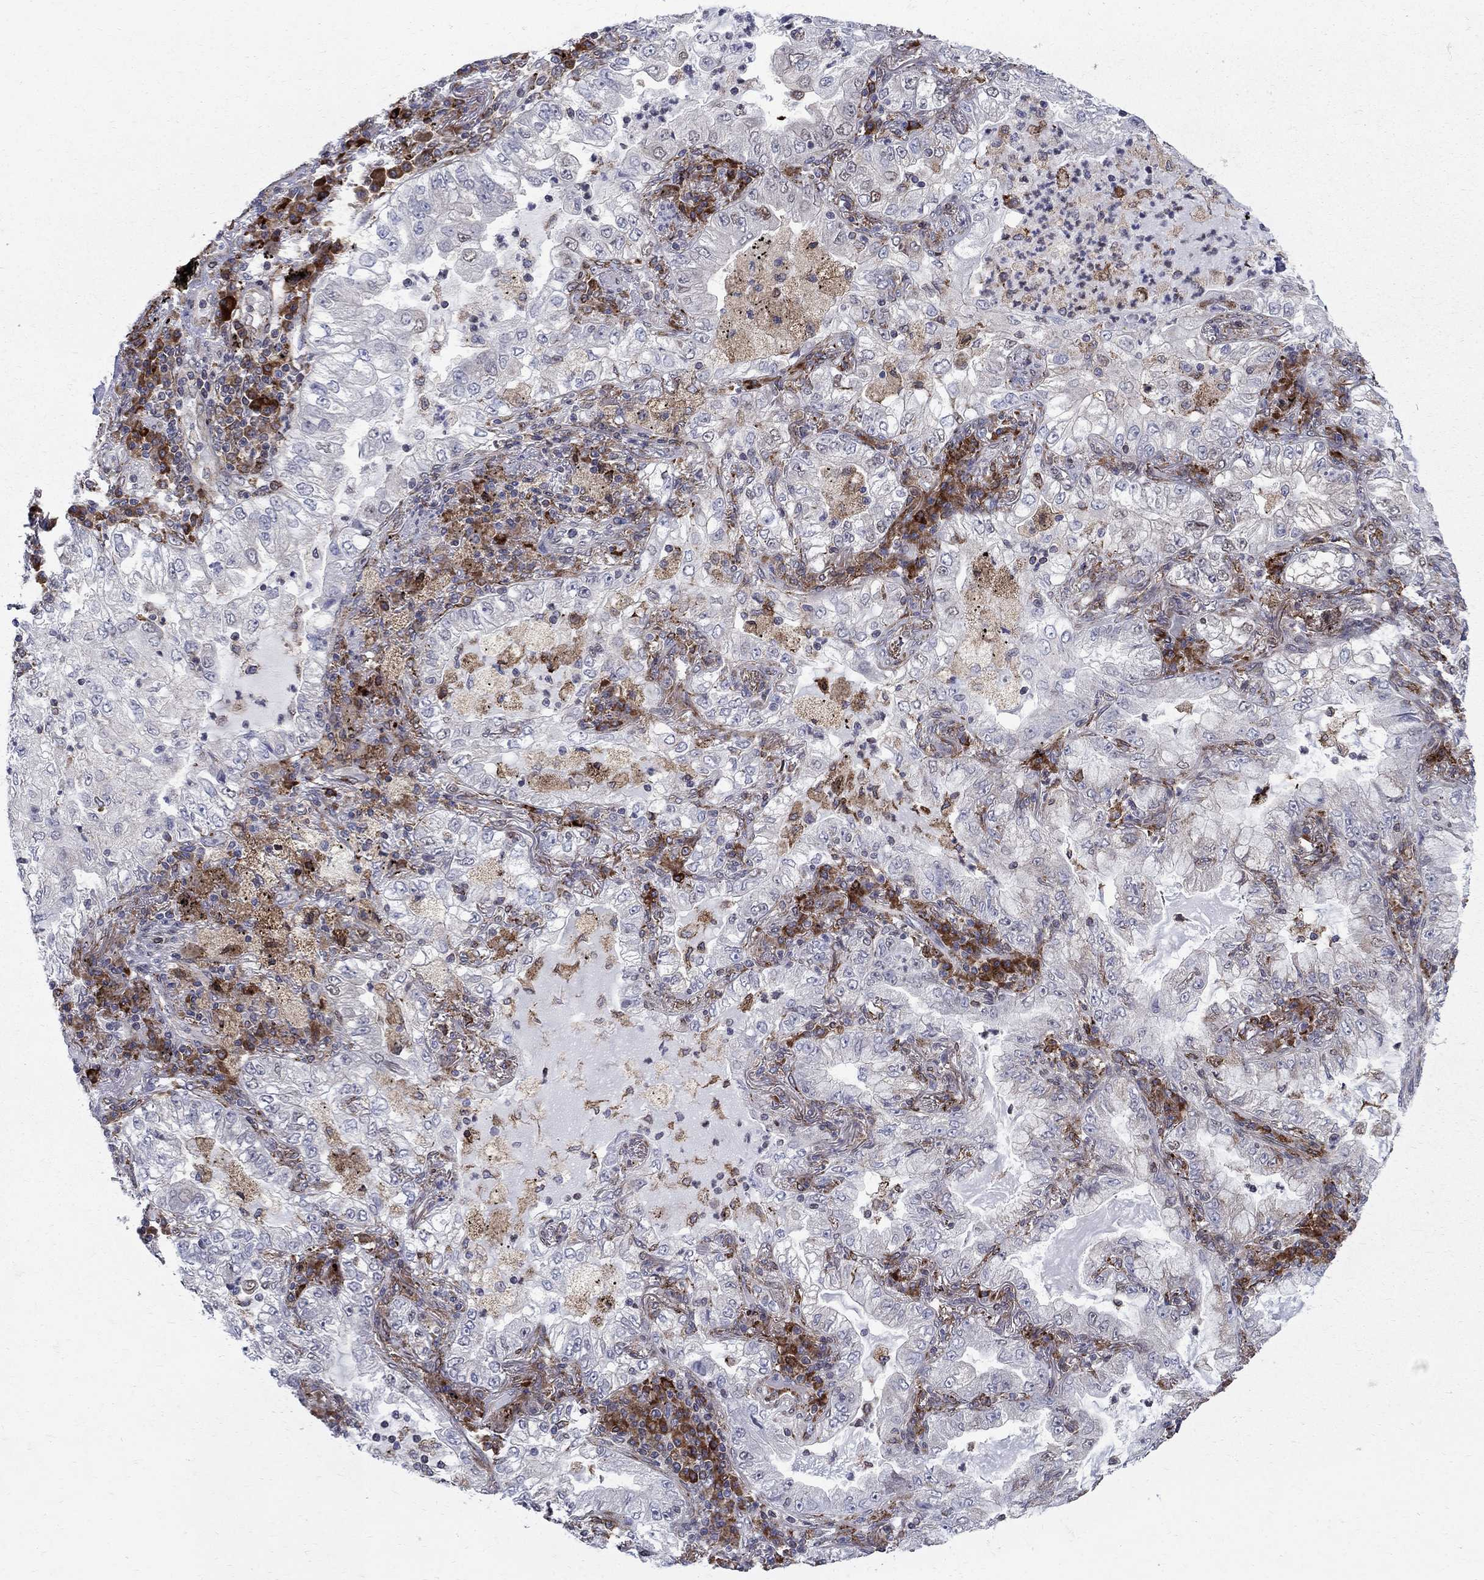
{"staining": {"intensity": "negative", "quantity": "none", "location": "none"}, "tissue": "lung cancer", "cell_type": "Tumor cells", "image_type": "cancer", "snomed": [{"axis": "morphology", "description": "Adenocarcinoma, NOS"}, {"axis": "topography", "description": "Lung"}], "caption": "High magnification brightfield microscopy of lung cancer (adenocarcinoma) stained with DAB (3,3'-diaminobenzidine) (brown) and counterstained with hematoxylin (blue): tumor cells show no significant expression.", "gene": "CAB39L", "patient": {"sex": "female", "age": 73}}